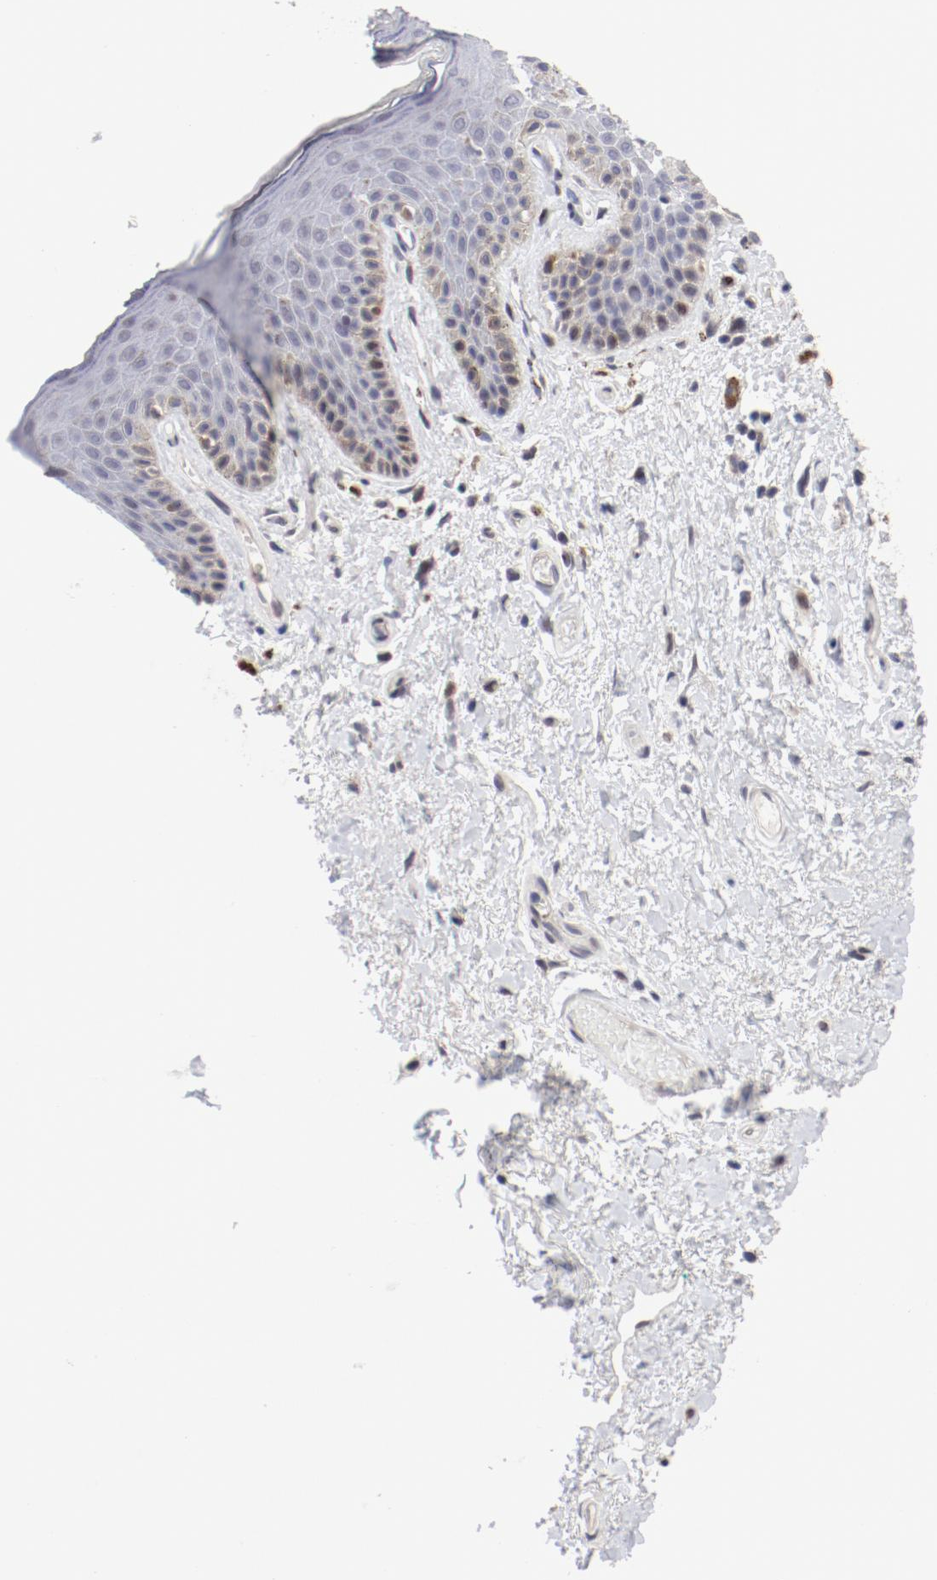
{"staining": {"intensity": "weak", "quantity": "<25%", "location": "cytoplasmic/membranous"}, "tissue": "skin", "cell_type": "Epidermal cells", "image_type": "normal", "snomed": [{"axis": "morphology", "description": "Normal tissue, NOS"}, {"axis": "topography", "description": "Anal"}], "caption": "Immunohistochemical staining of normal human skin reveals no significant staining in epidermal cells. The staining was performed using DAB to visualize the protein expression in brown, while the nuclei were stained in blue with hematoxylin (Magnification: 20x).", "gene": "FSCB", "patient": {"sex": "male", "age": 74}}